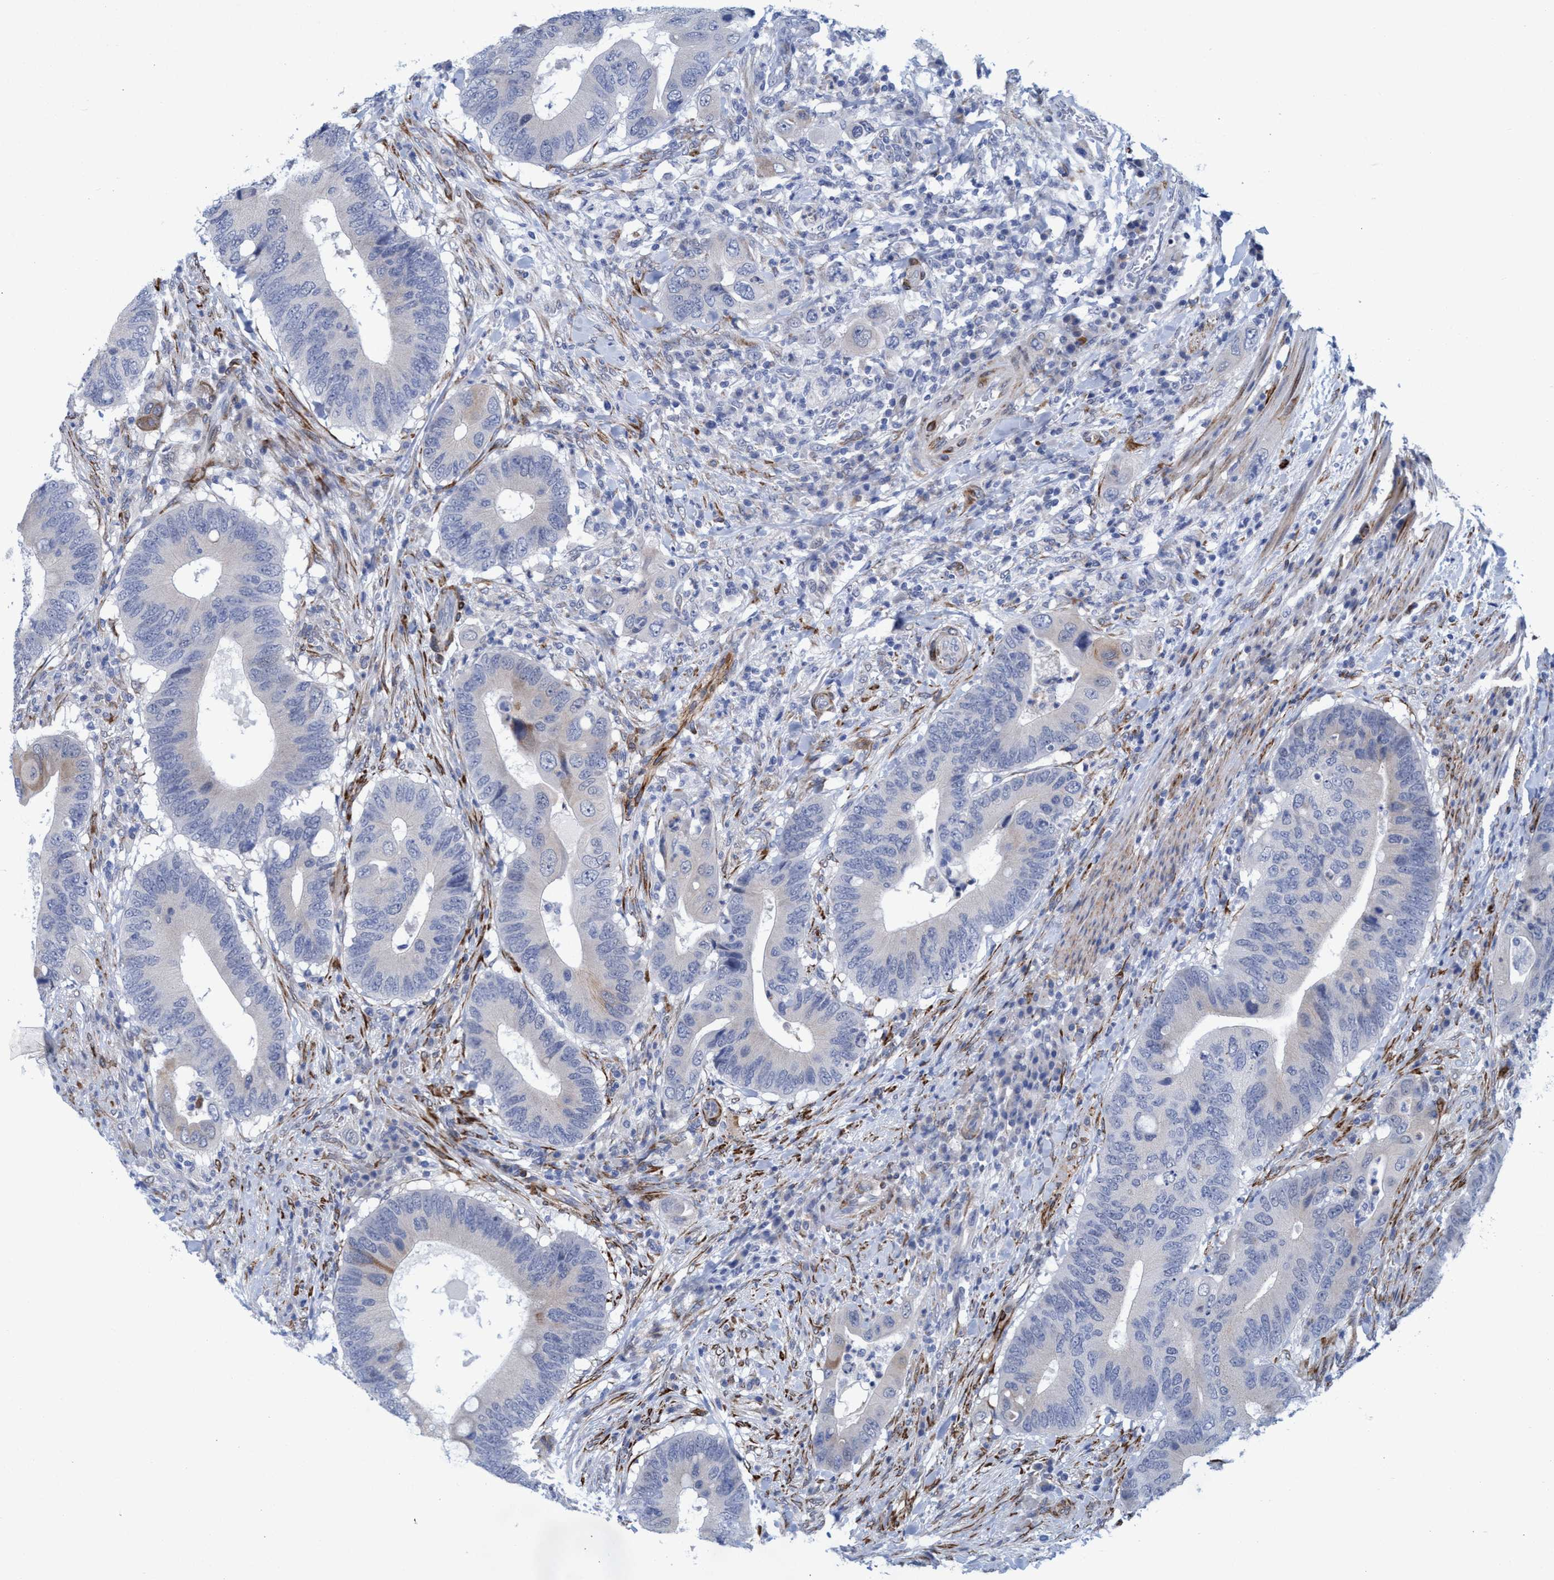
{"staining": {"intensity": "negative", "quantity": "none", "location": "none"}, "tissue": "colorectal cancer", "cell_type": "Tumor cells", "image_type": "cancer", "snomed": [{"axis": "morphology", "description": "Adenocarcinoma, NOS"}, {"axis": "topography", "description": "Colon"}], "caption": "A photomicrograph of adenocarcinoma (colorectal) stained for a protein displays no brown staining in tumor cells. (DAB immunohistochemistry (IHC), high magnification).", "gene": "SLC43A2", "patient": {"sex": "male", "age": 71}}